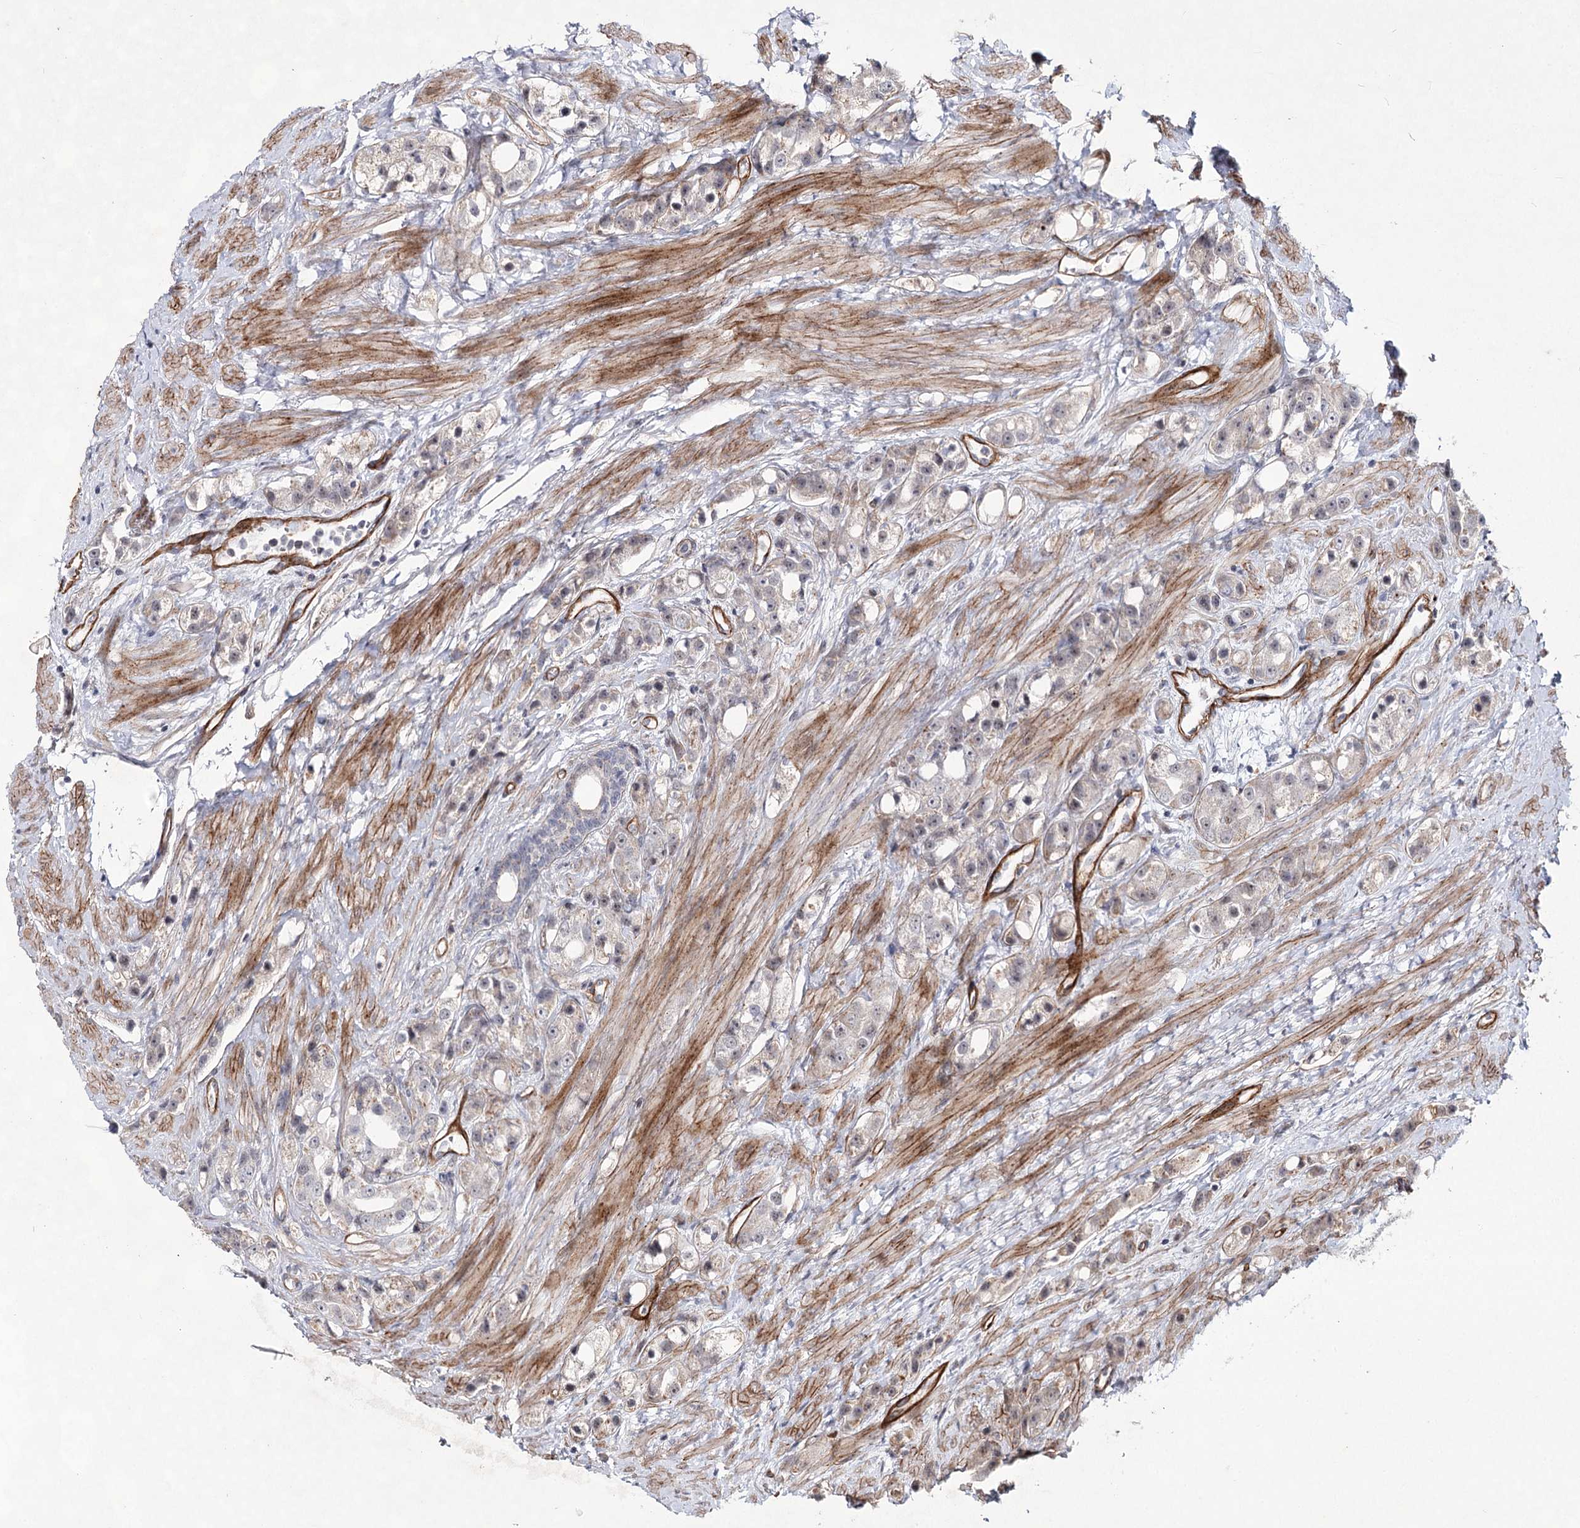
{"staining": {"intensity": "negative", "quantity": "none", "location": "none"}, "tissue": "prostate cancer", "cell_type": "Tumor cells", "image_type": "cancer", "snomed": [{"axis": "morphology", "description": "Adenocarcinoma, NOS"}, {"axis": "topography", "description": "Prostate"}], "caption": "Tumor cells show no significant expression in adenocarcinoma (prostate).", "gene": "ATL2", "patient": {"sex": "male", "age": 79}}